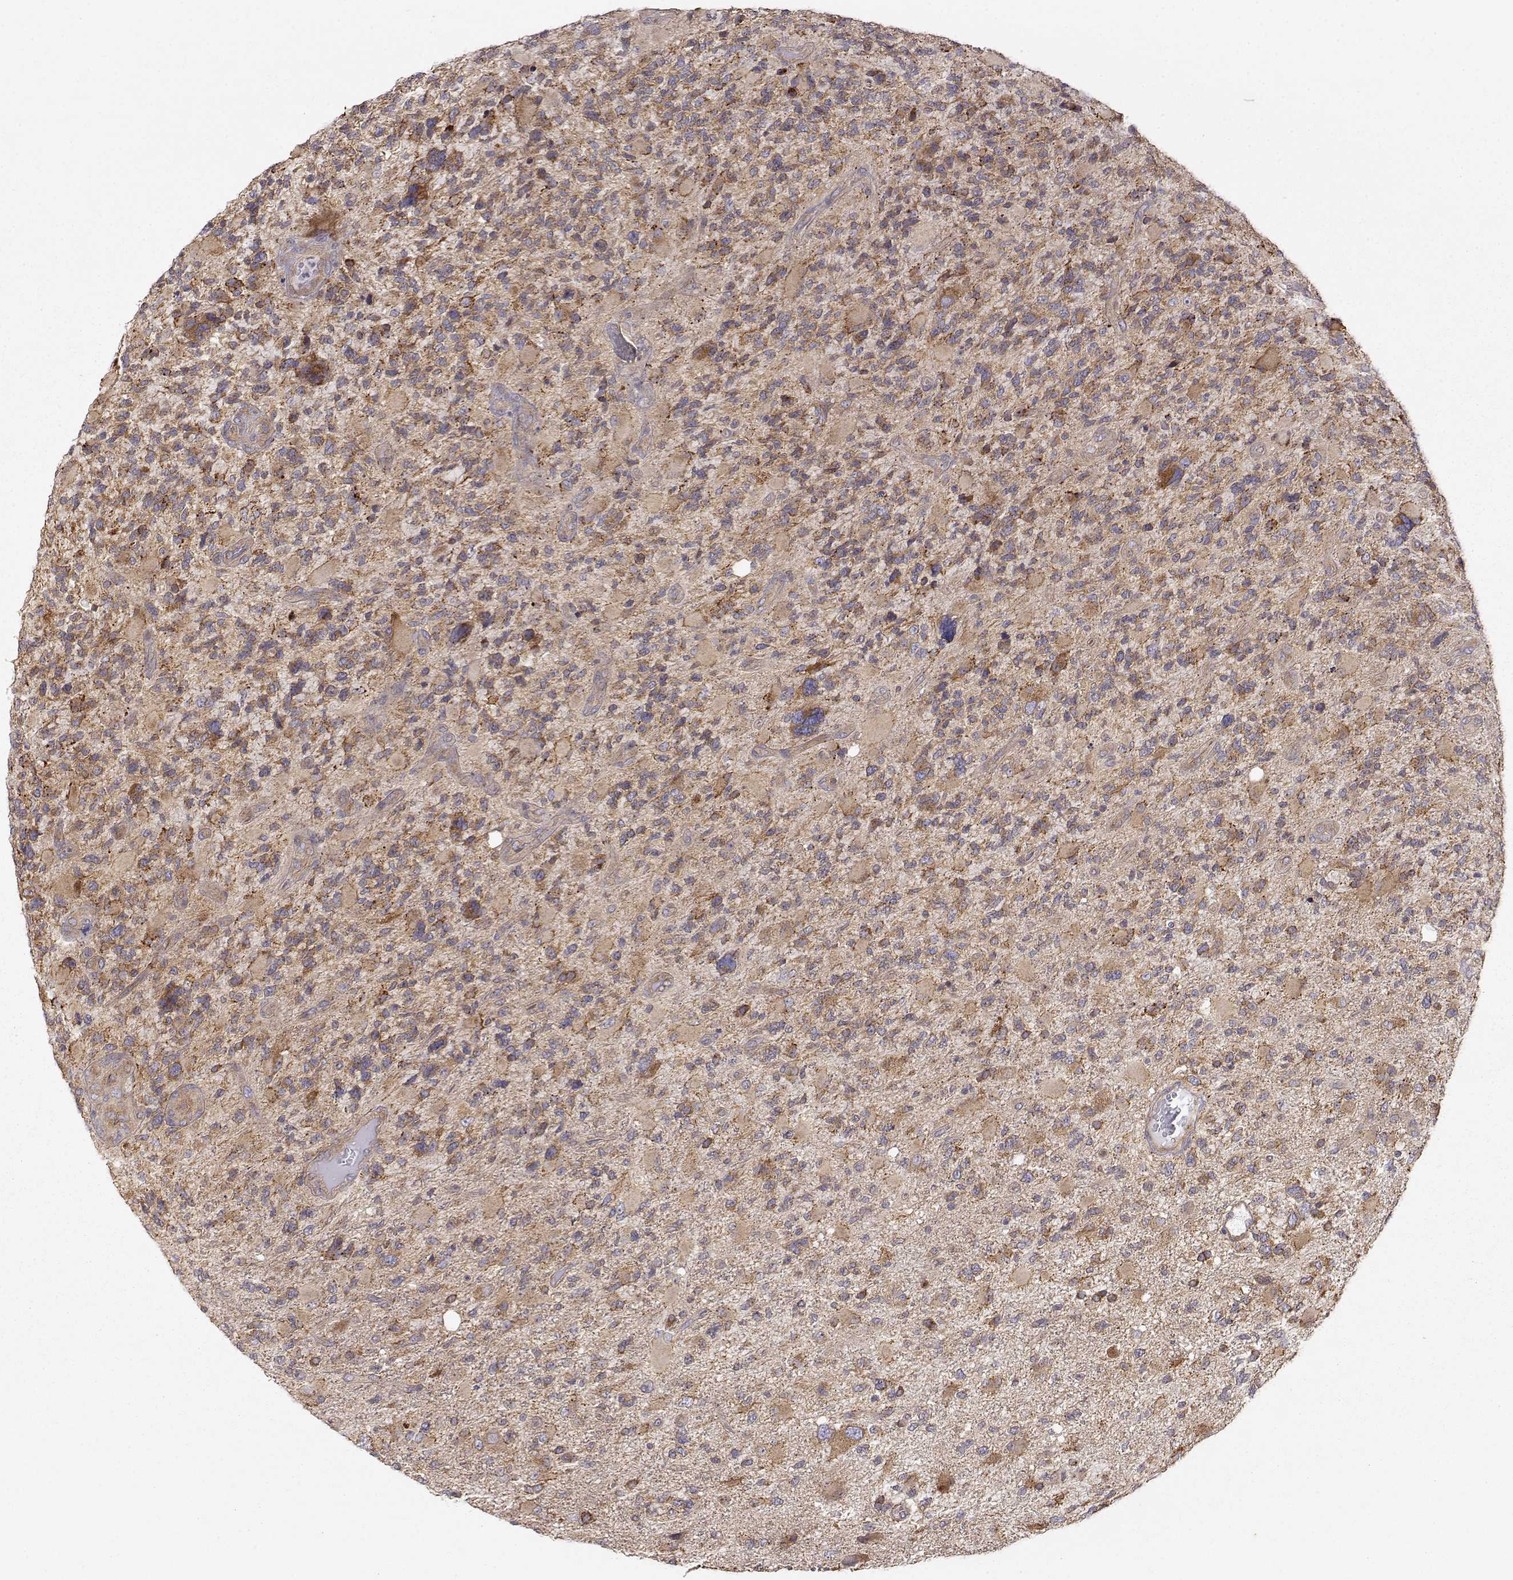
{"staining": {"intensity": "moderate", "quantity": ">75%", "location": "cytoplasmic/membranous"}, "tissue": "glioma", "cell_type": "Tumor cells", "image_type": "cancer", "snomed": [{"axis": "morphology", "description": "Glioma, malignant, High grade"}, {"axis": "topography", "description": "Brain"}], "caption": "Immunohistochemical staining of human high-grade glioma (malignant) exhibits moderate cytoplasmic/membranous protein expression in approximately >75% of tumor cells.", "gene": "PAIP1", "patient": {"sex": "female", "age": 71}}